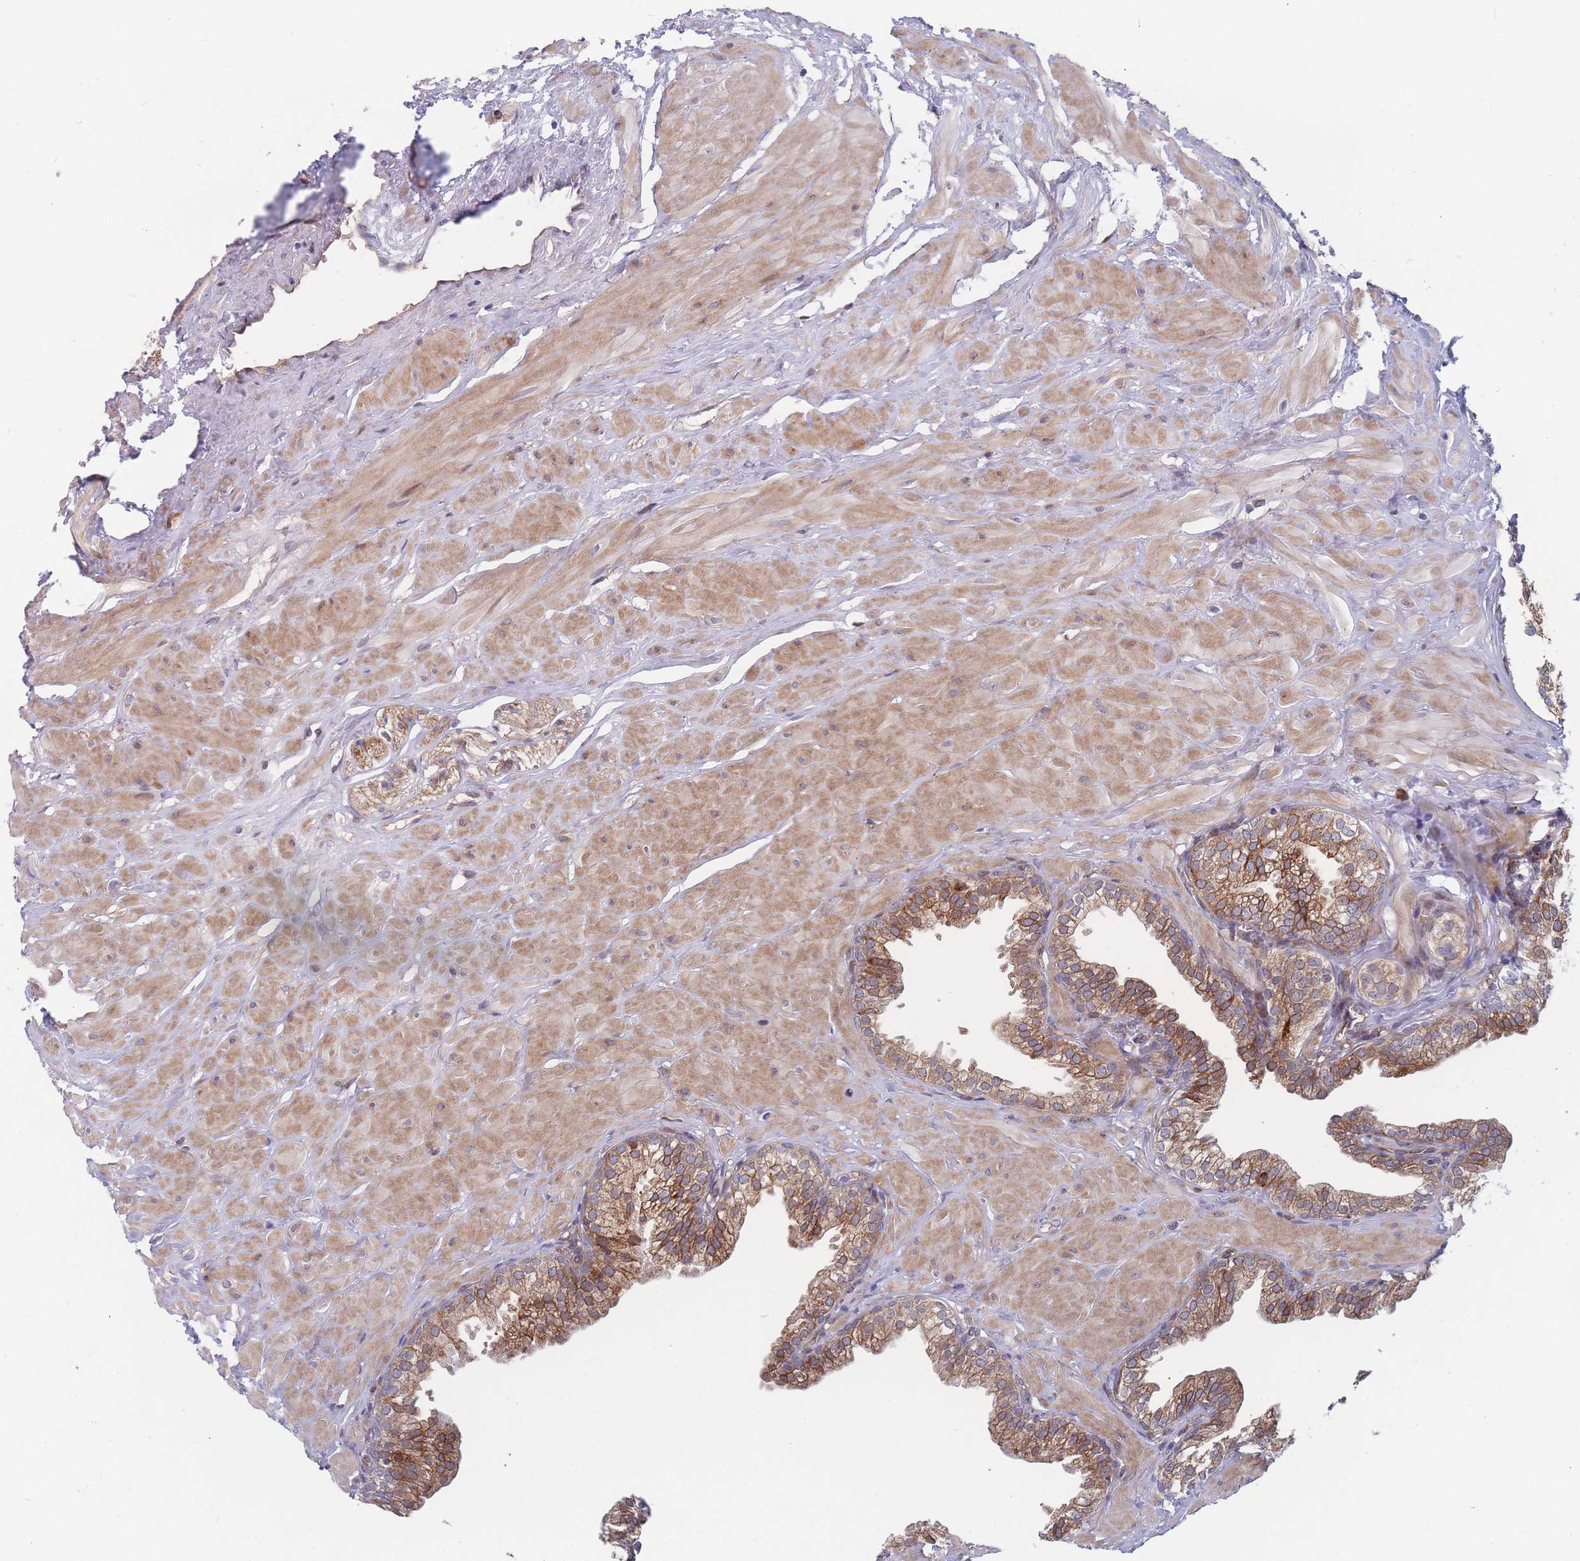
{"staining": {"intensity": "moderate", "quantity": ">75%", "location": "cytoplasmic/membranous"}, "tissue": "prostate", "cell_type": "Glandular cells", "image_type": "normal", "snomed": [{"axis": "morphology", "description": "Normal tissue, NOS"}, {"axis": "topography", "description": "Prostate"}, {"axis": "topography", "description": "Peripheral nerve tissue"}], "caption": "Immunohistochemistry (IHC) photomicrograph of normal prostate: prostate stained using immunohistochemistry demonstrates medium levels of moderate protein expression localized specifically in the cytoplasmic/membranous of glandular cells, appearing as a cytoplasmic/membranous brown color.", "gene": "TMEM131L", "patient": {"sex": "male", "age": 55}}